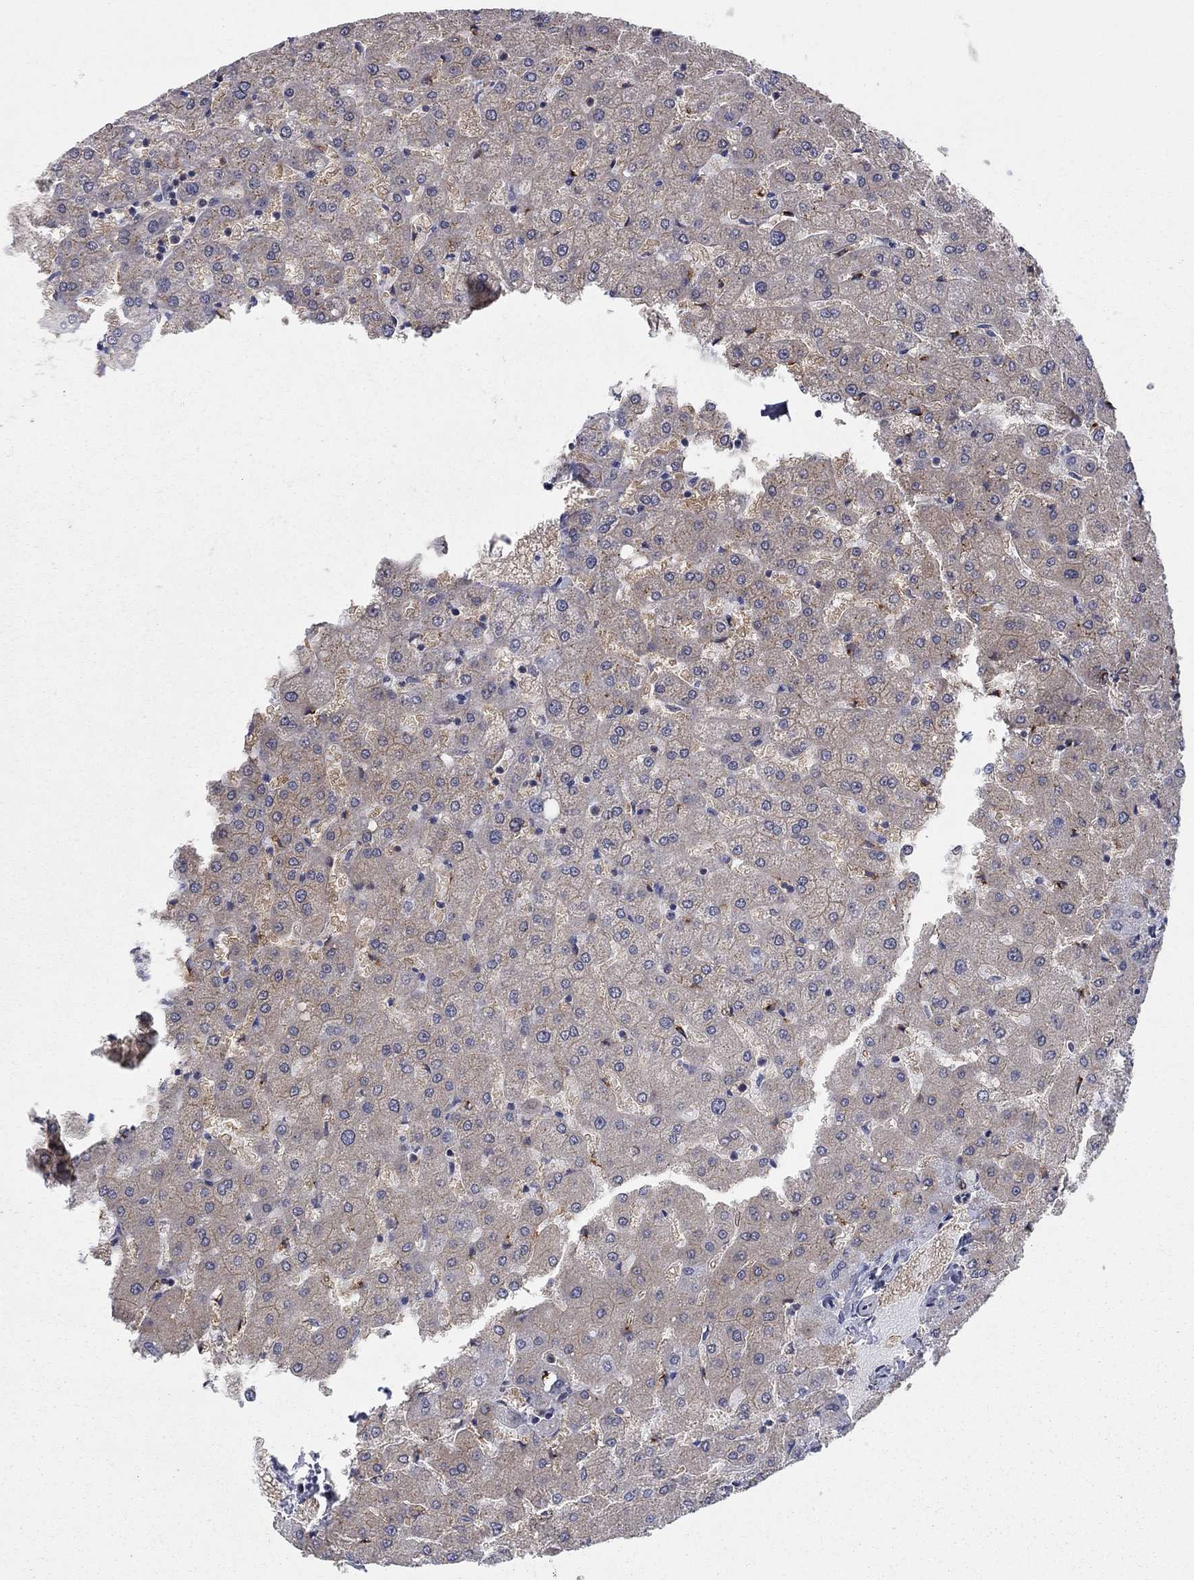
{"staining": {"intensity": "weak", "quantity": ">75%", "location": "cytoplasmic/membranous"}, "tissue": "liver", "cell_type": "Cholangiocytes", "image_type": "normal", "snomed": [{"axis": "morphology", "description": "Normal tissue, NOS"}, {"axis": "topography", "description": "Liver"}], "caption": "This histopathology image displays IHC staining of benign human liver, with low weak cytoplasmic/membranous positivity in about >75% of cholangiocytes.", "gene": "SH3RF1", "patient": {"sex": "female", "age": 50}}